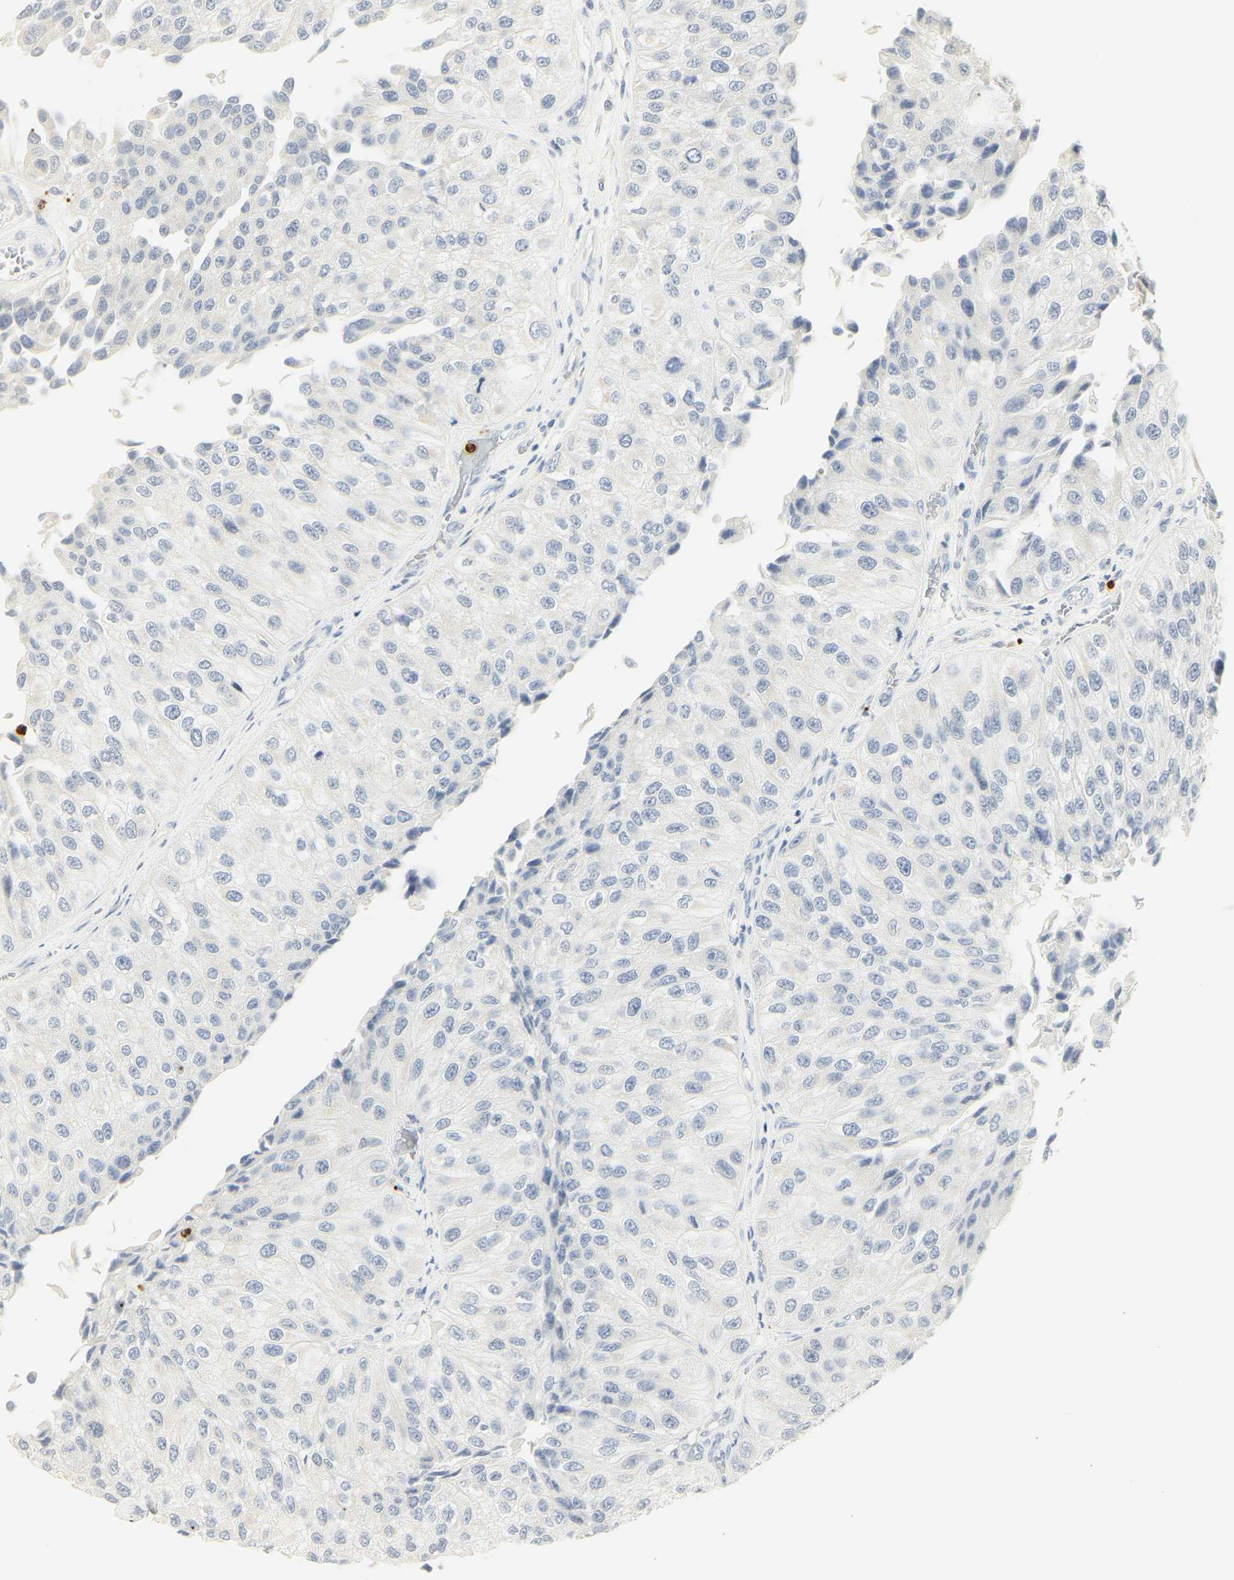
{"staining": {"intensity": "negative", "quantity": "none", "location": "none"}, "tissue": "urothelial cancer", "cell_type": "Tumor cells", "image_type": "cancer", "snomed": [{"axis": "morphology", "description": "Urothelial carcinoma, High grade"}, {"axis": "topography", "description": "Kidney"}, {"axis": "topography", "description": "Urinary bladder"}], "caption": "Tumor cells are negative for brown protein staining in high-grade urothelial carcinoma.", "gene": "MPO", "patient": {"sex": "male", "age": 77}}